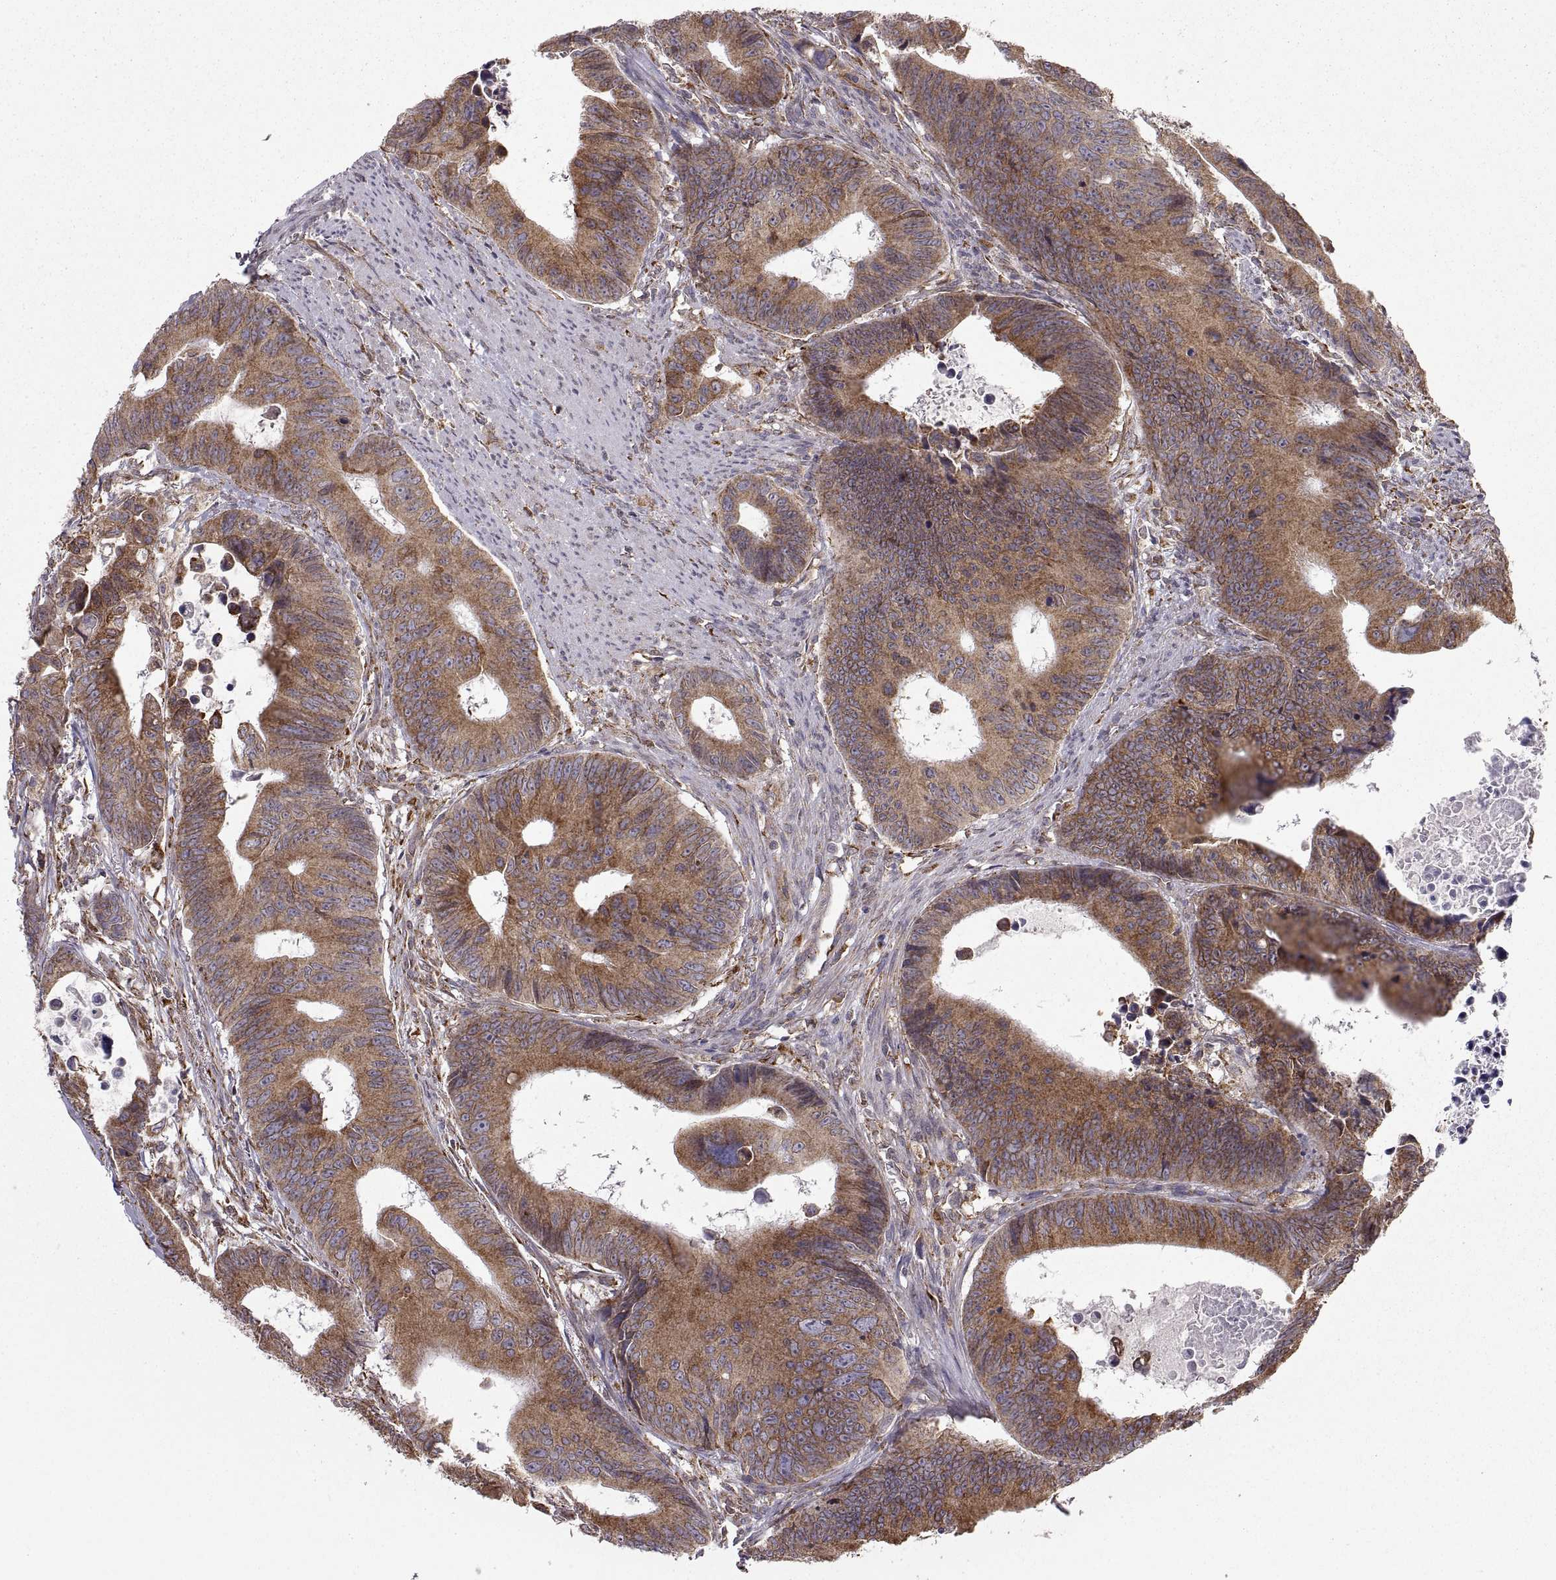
{"staining": {"intensity": "moderate", "quantity": "25%-75%", "location": "cytoplasmic/membranous"}, "tissue": "colorectal cancer", "cell_type": "Tumor cells", "image_type": "cancer", "snomed": [{"axis": "morphology", "description": "Adenocarcinoma, NOS"}, {"axis": "topography", "description": "Colon"}], "caption": "Moderate cytoplasmic/membranous protein positivity is present in about 25%-75% of tumor cells in adenocarcinoma (colorectal).", "gene": "PDIA3", "patient": {"sex": "female", "age": 87}}